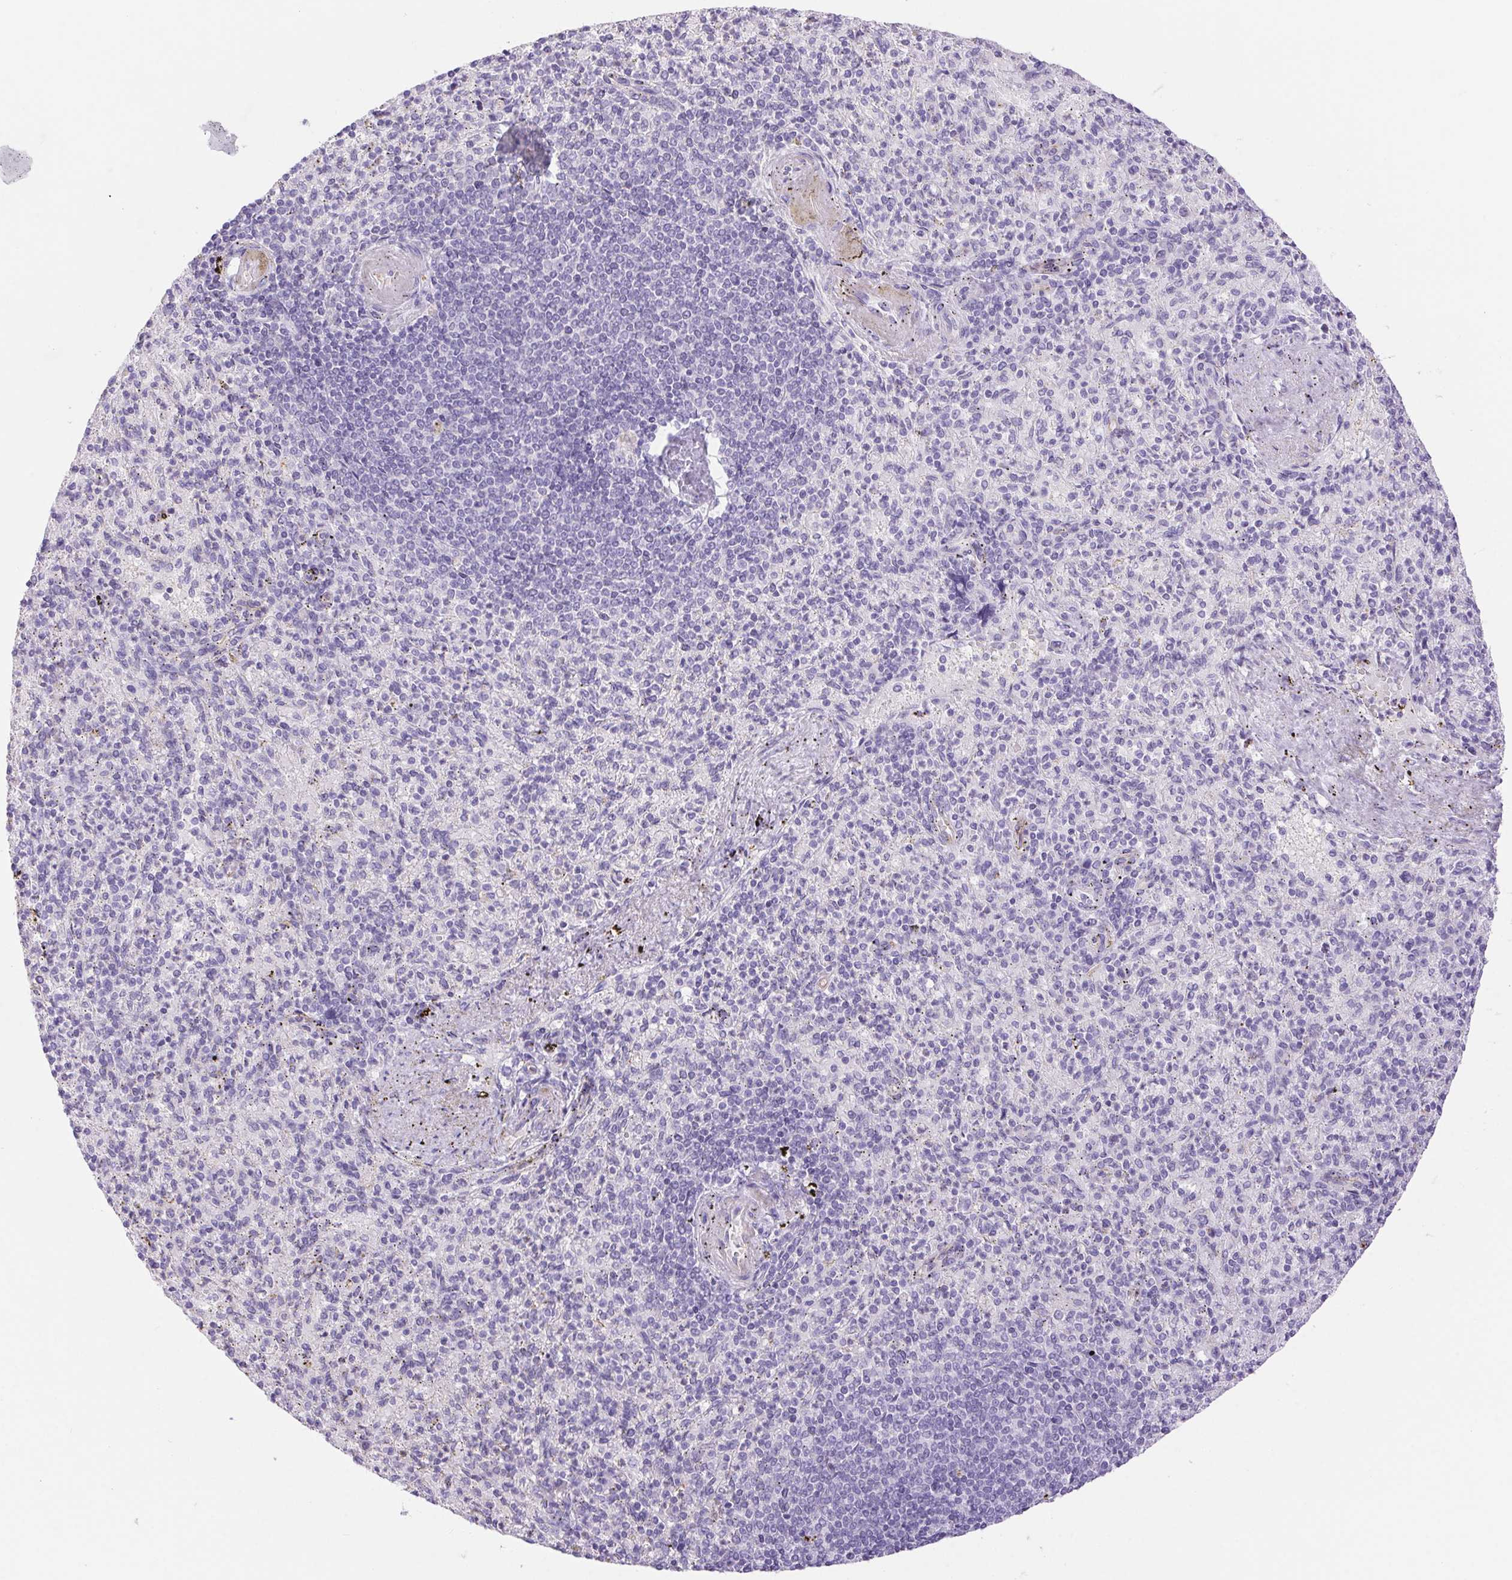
{"staining": {"intensity": "negative", "quantity": "none", "location": "none"}, "tissue": "spleen", "cell_type": "Cells in red pulp", "image_type": "normal", "snomed": [{"axis": "morphology", "description": "Normal tissue, NOS"}, {"axis": "topography", "description": "Spleen"}], "caption": "Immunohistochemistry histopathology image of normal spleen: spleen stained with DAB (3,3'-diaminobenzidine) displays no significant protein positivity in cells in red pulp.", "gene": "ERP27", "patient": {"sex": "female", "age": 74}}